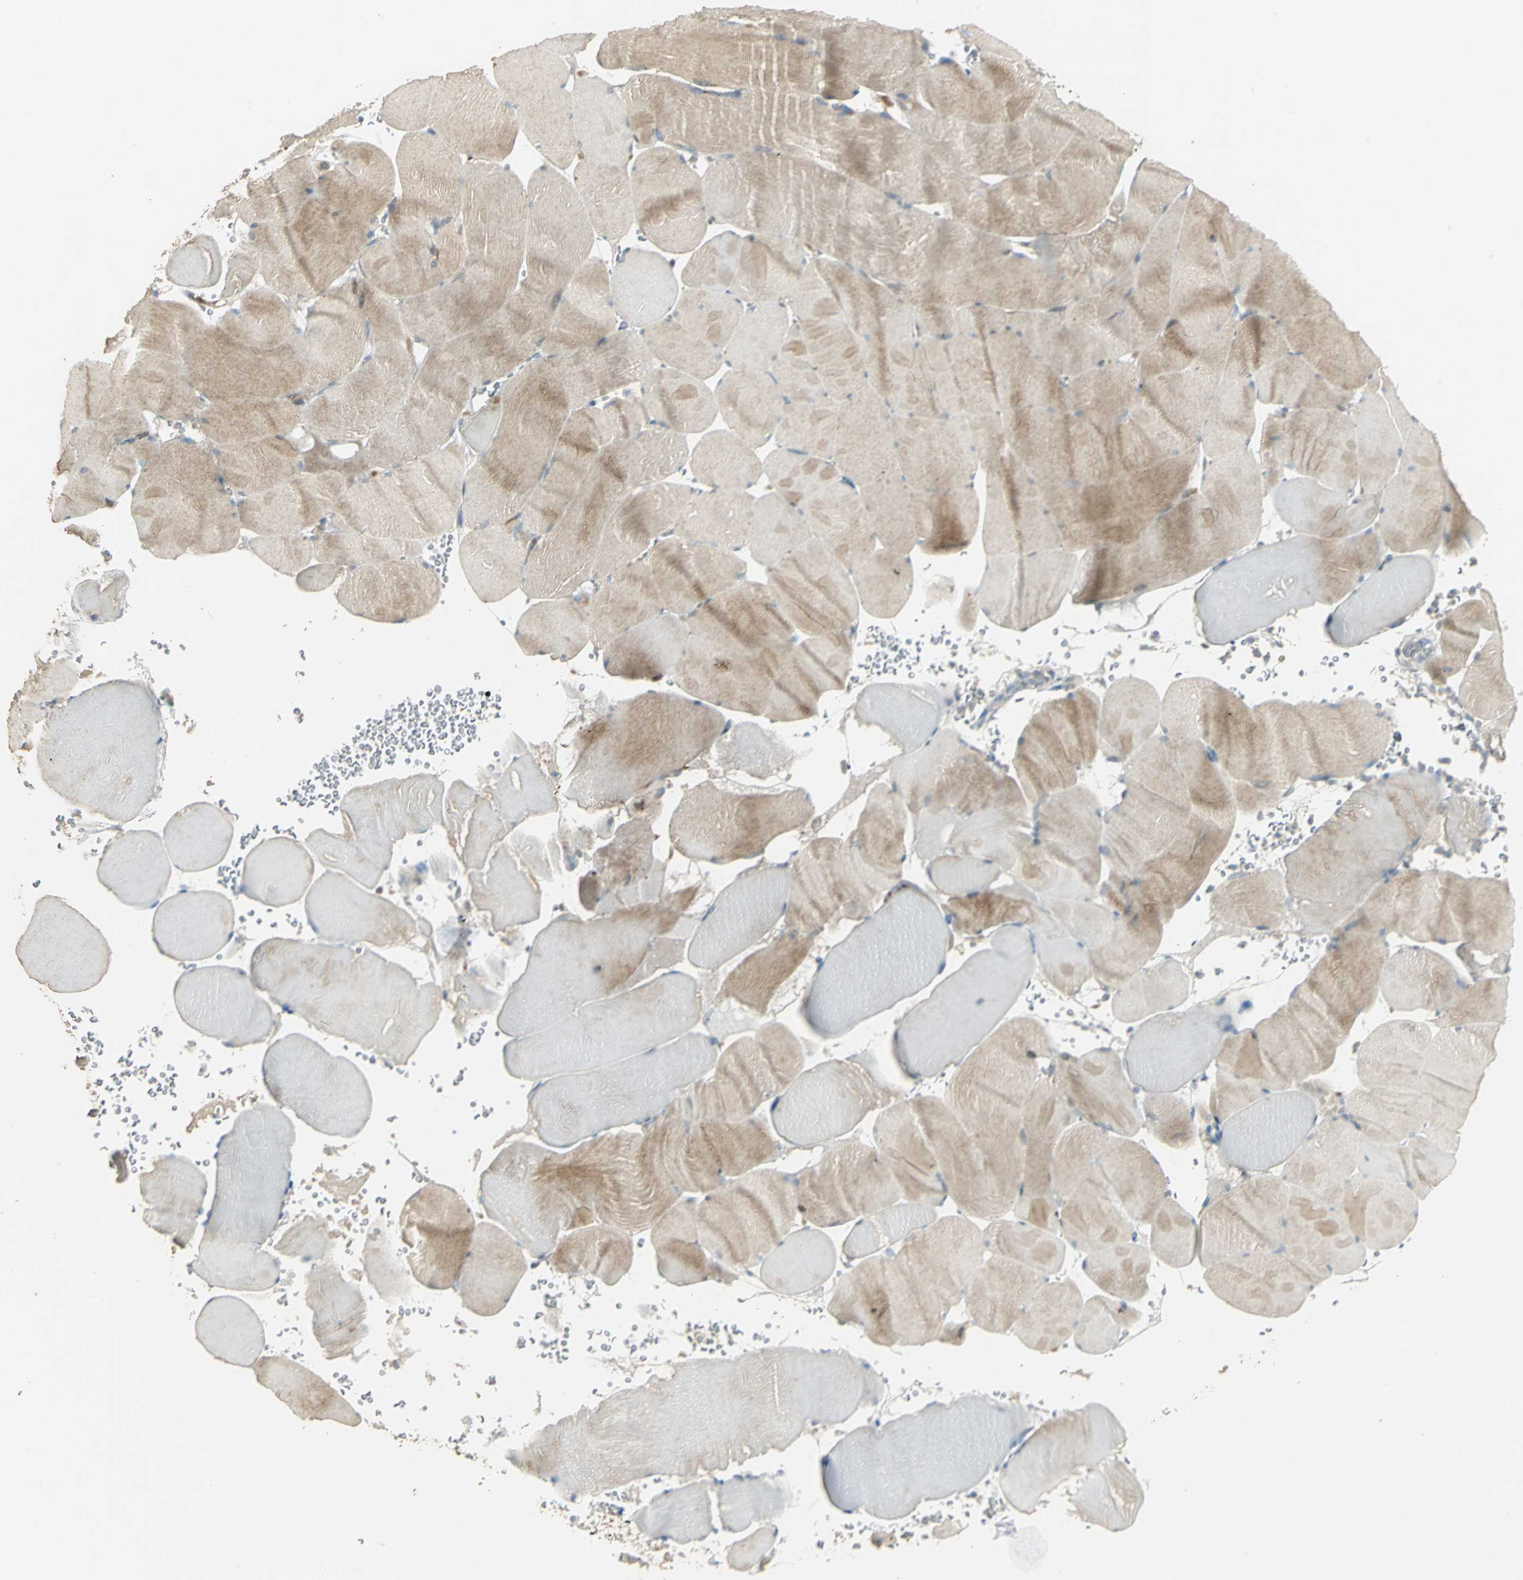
{"staining": {"intensity": "moderate", "quantity": "25%-75%", "location": "cytoplasmic/membranous"}, "tissue": "skeletal muscle", "cell_type": "Myocytes", "image_type": "normal", "snomed": [{"axis": "morphology", "description": "Normal tissue, NOS"}, {"axis": "topography", "description": "Skeletal muscle"}], "caption": "The image shows immunohistochemical staining of benign skeletal muscle. There is moderate cytoplasmic/membranous expression is seen in about 25%-75% of myocytes.", "gene": "PROC", "patient": {"sex": "male", "age": 62}}